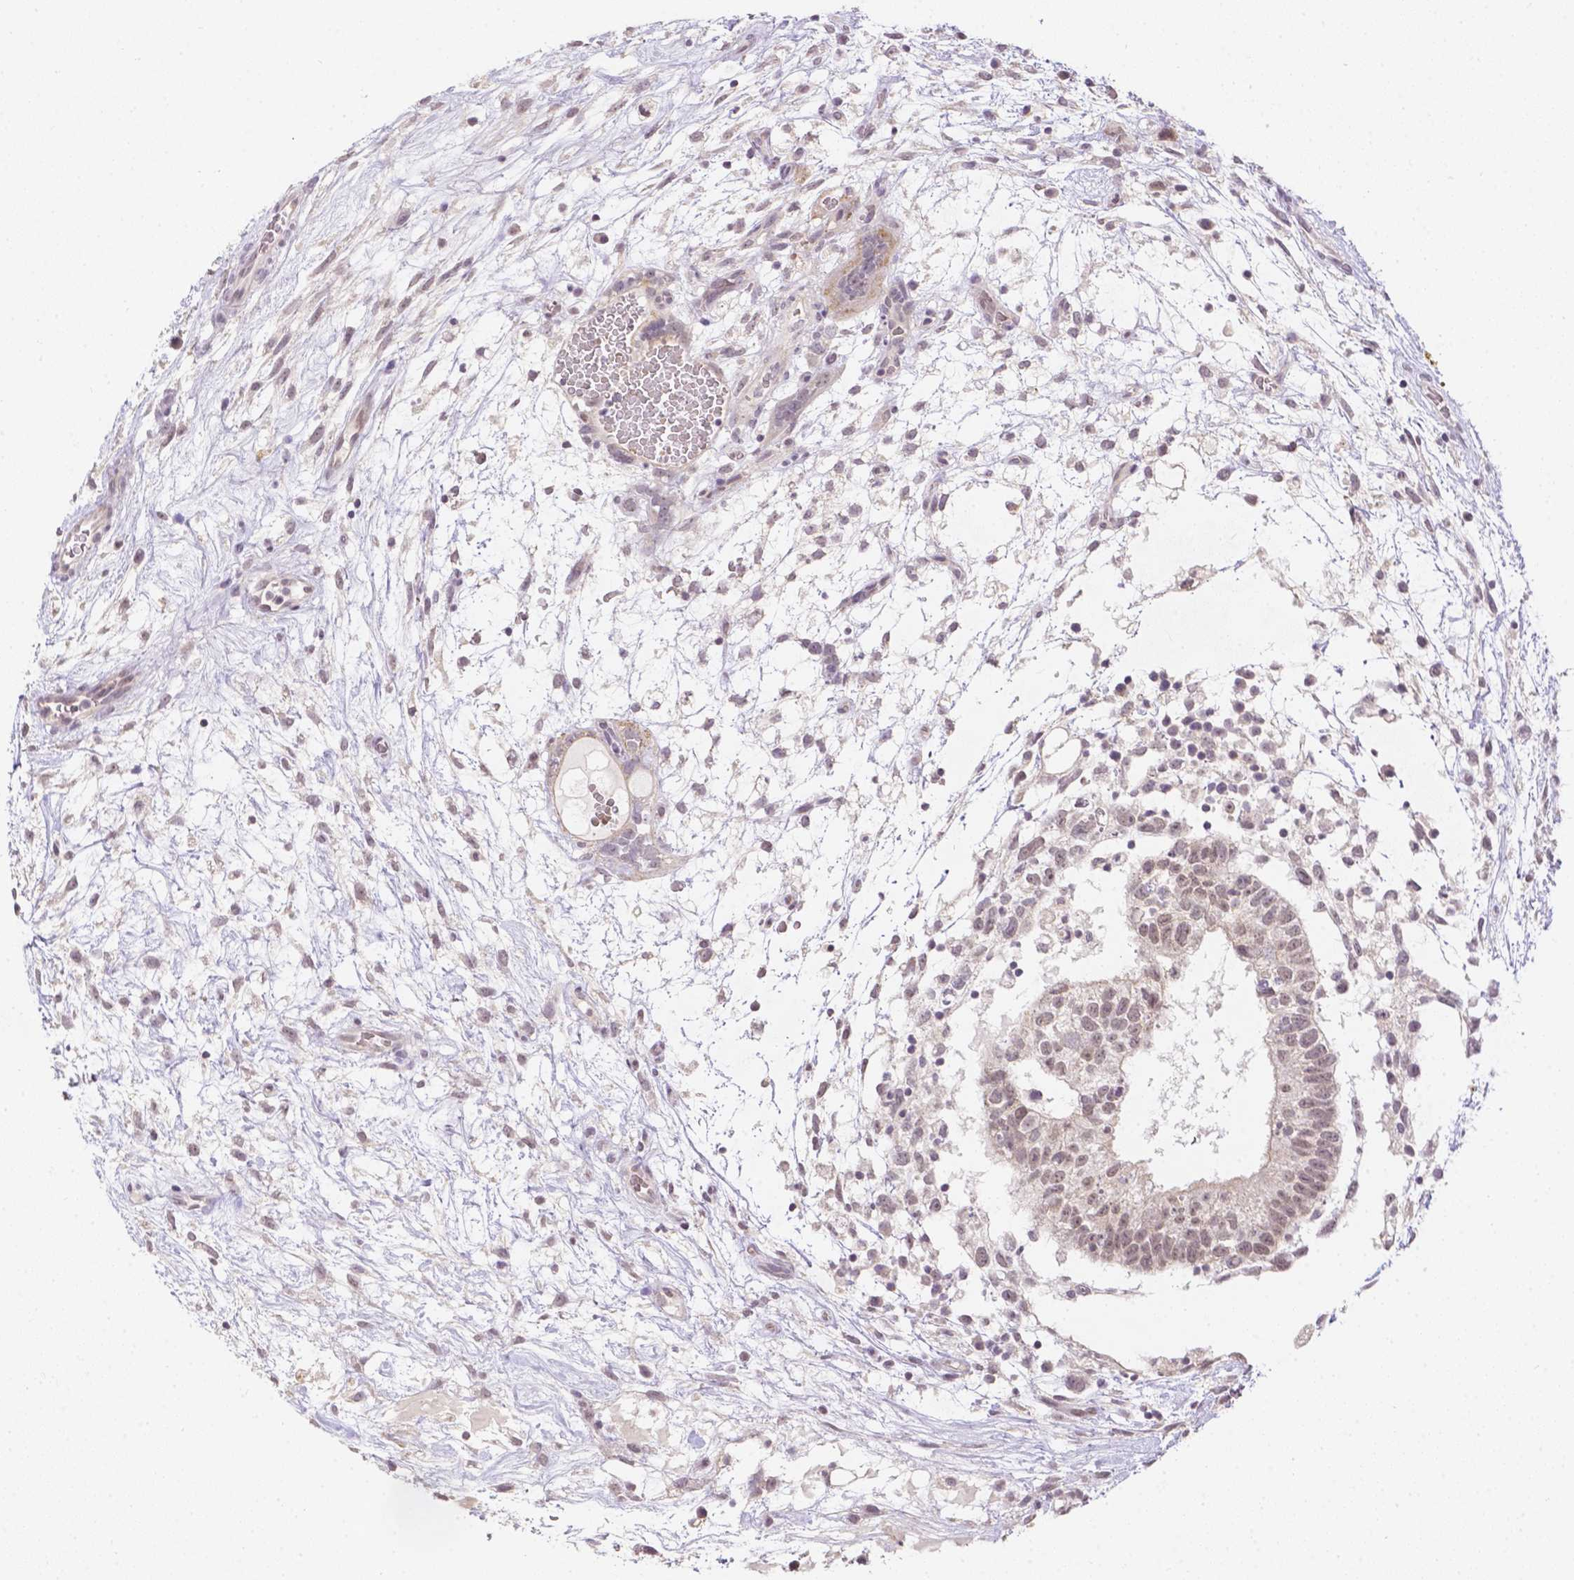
{"staining": {"intensity": "weak", "quantity": "25%-75%", "location": "nuclear"}, "tissue": "testis cancer", "cell_type": "Tumor cells", "image_type": "cancer", "snomed": [{"axis": "morphology", "description": "Normal tissue, NOS"}, {"axis": "morphology", "description": "Carcinoma, Embryonal, NOS"}, {"axis": "topography", "description": "Testis"}], "caption": "Protein expression by IHC reveals weak nuclear expression in about 25%-75% of tumor cells in testis cancer. (DAB (3,3'-diaminobenzidine) IHC, brown staining for protein, blue staining for nuclei).", "gene": "ZNF280B", "patient": {"sex": "male", "age": 32}}